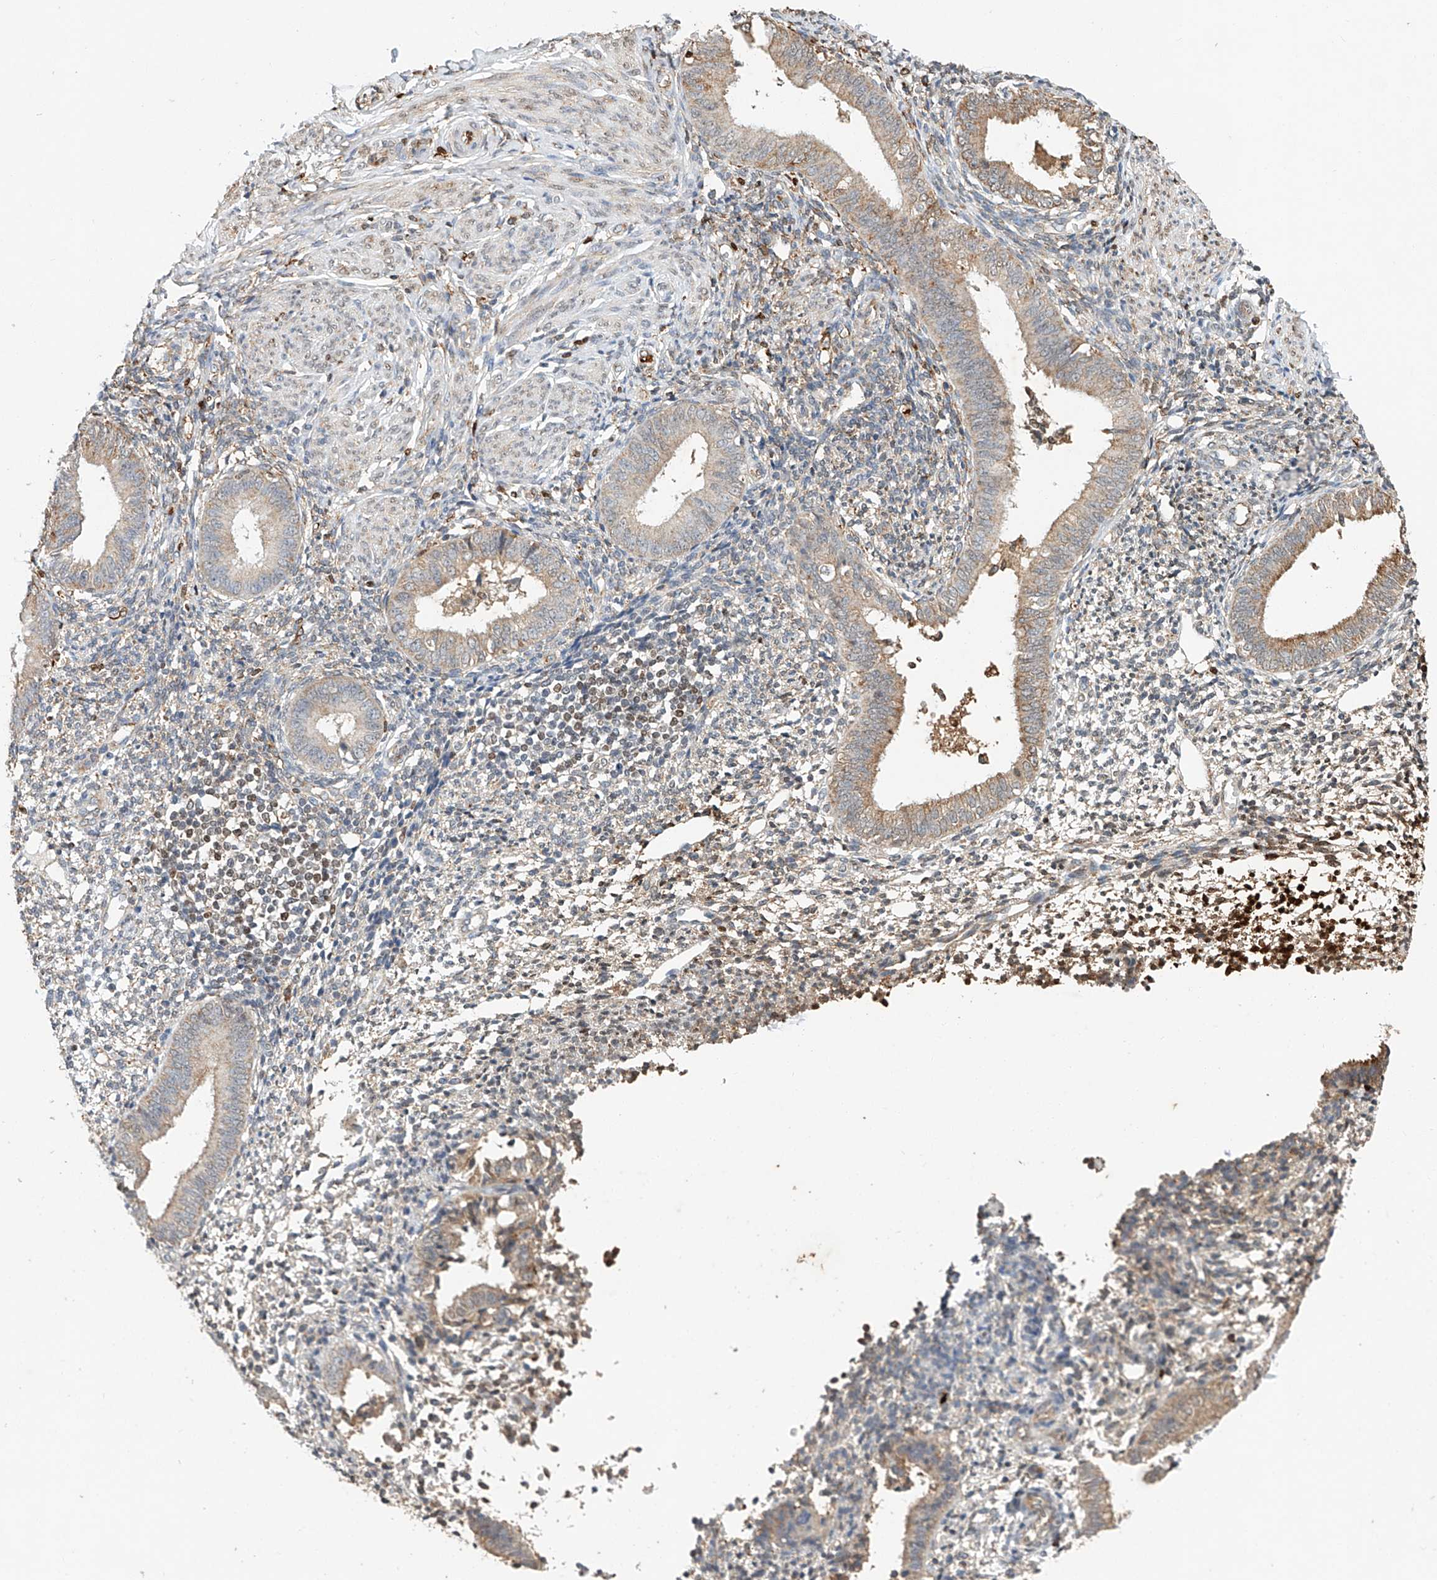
{"staining": {"intensity": "moderate", "quantity": "<25%", "location": "cytoplasmic/membranous,nuclear"}, "tissue": "endometrium", "cell_type": "Cells in endometrial stroma", "image_type": "normal", "snomed": [{"axis": "morphology", "description": "Normal tissue, NOS"}, {"axis": "topography", "description": "Uterus"}, {"axis": "topography", "description": "Endometrium"}], "caption": "Moderate cytoplasmic/membranous,nuclear protein staining is appreciated in approximately <25% of cells in endometrial stroma in endometrium.", "gene": "CTDP1", "patient": {"sex": "female", "age": 48}}